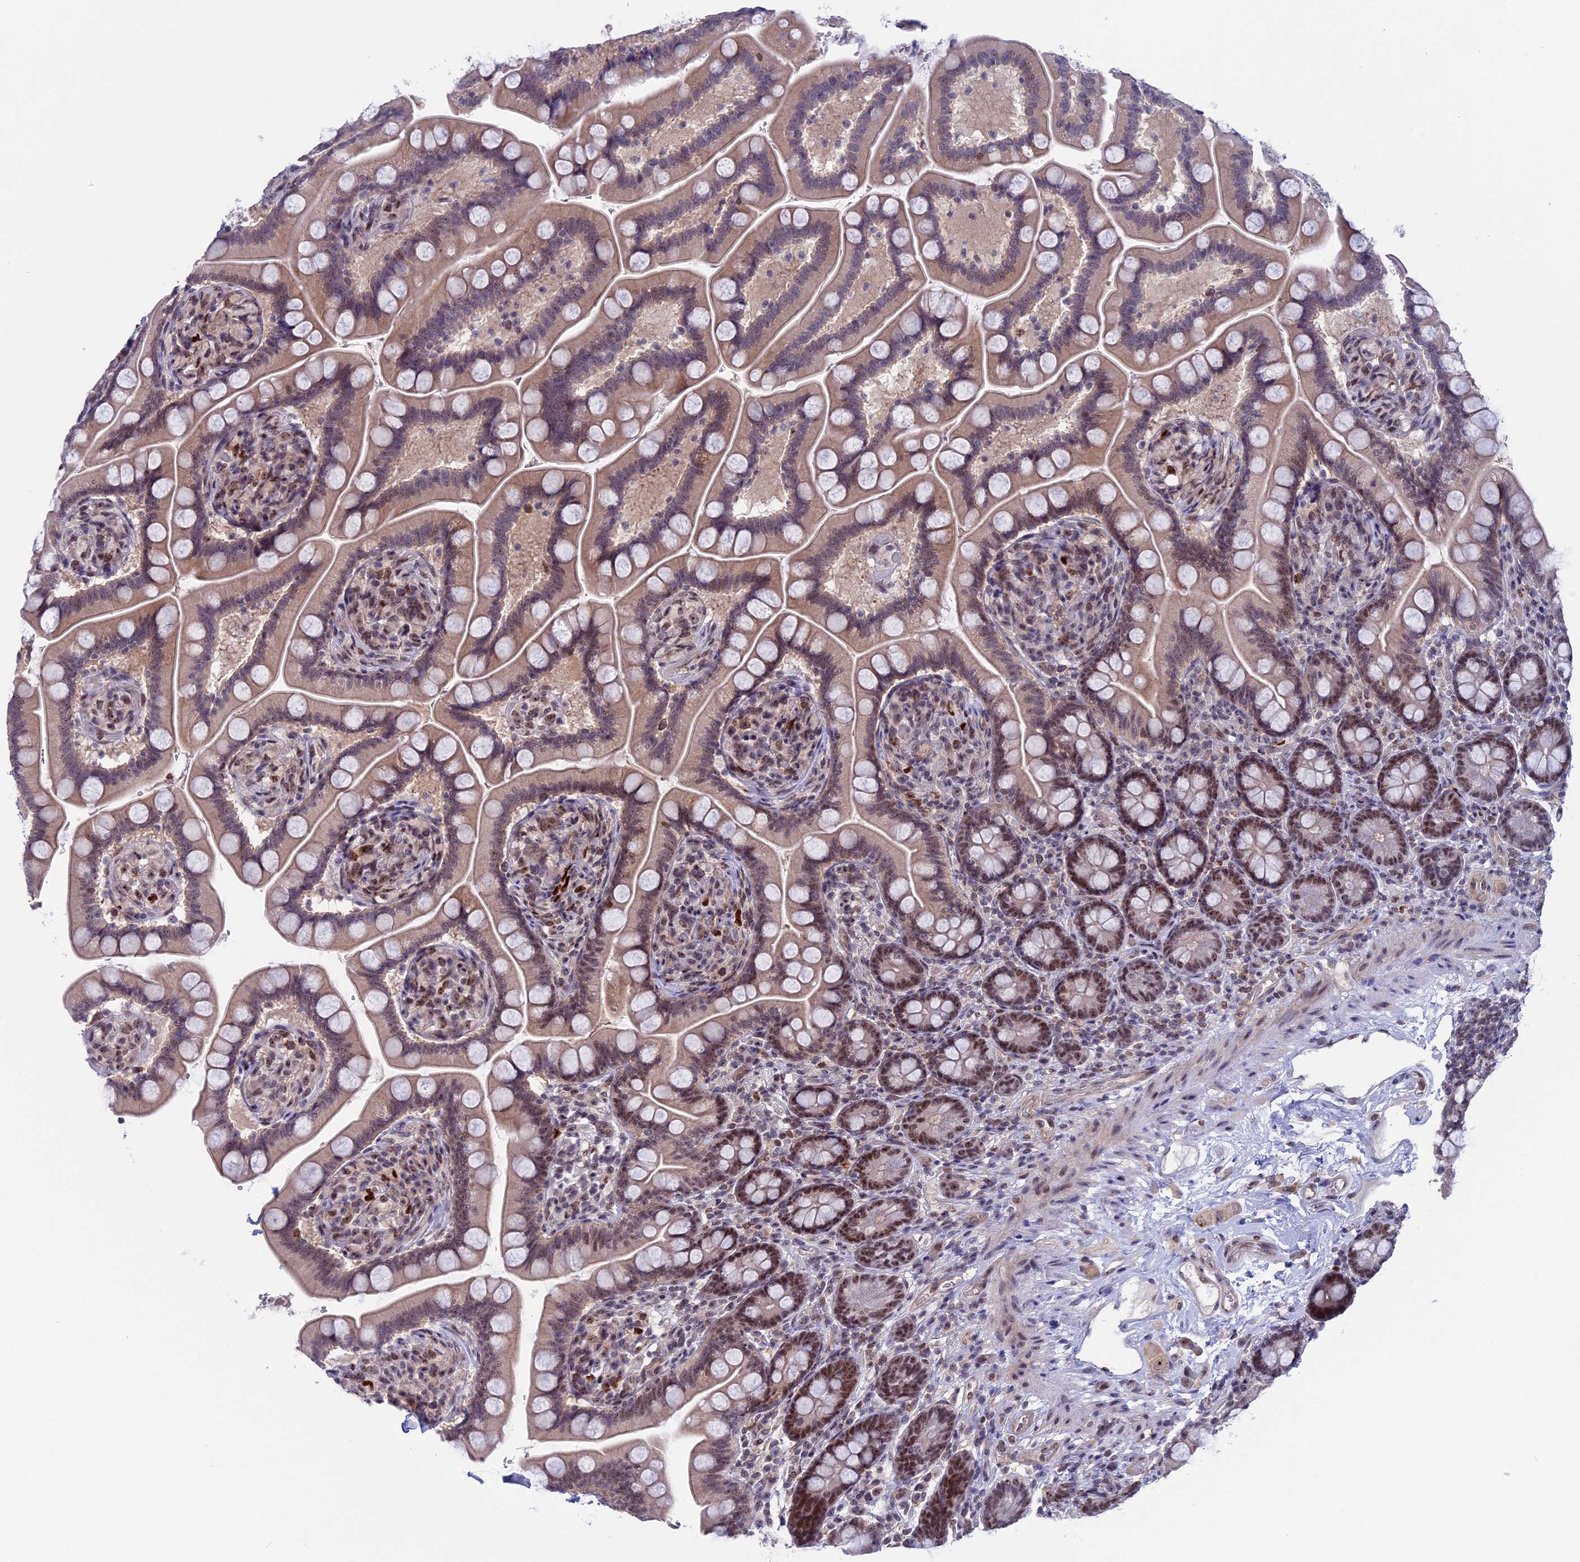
{"staining": {"intensity": "moderate", "quantity": "25%-75%", "location": "nuclear"}, "tissue": "small intestine", "cell_type": "Glandular cells", "image_type": "normal", "snomed": [{"axis": "morphology", "description": "Normal tissue, NOS"}, {"axis": "topography", "description": "Small intestine"}], "caption": "Protein staining of benign small intestine shows moderate nuclear positivity in about 25%-75% of glandular cells. (Stains: DAB (3,3'-diaminobenzidine) in brown, nuclei in blue, Microscopy: brightfield microscopy at high magnification).", "gene": "CCDC86", "patient": {"sex": "female", "age": 64}}